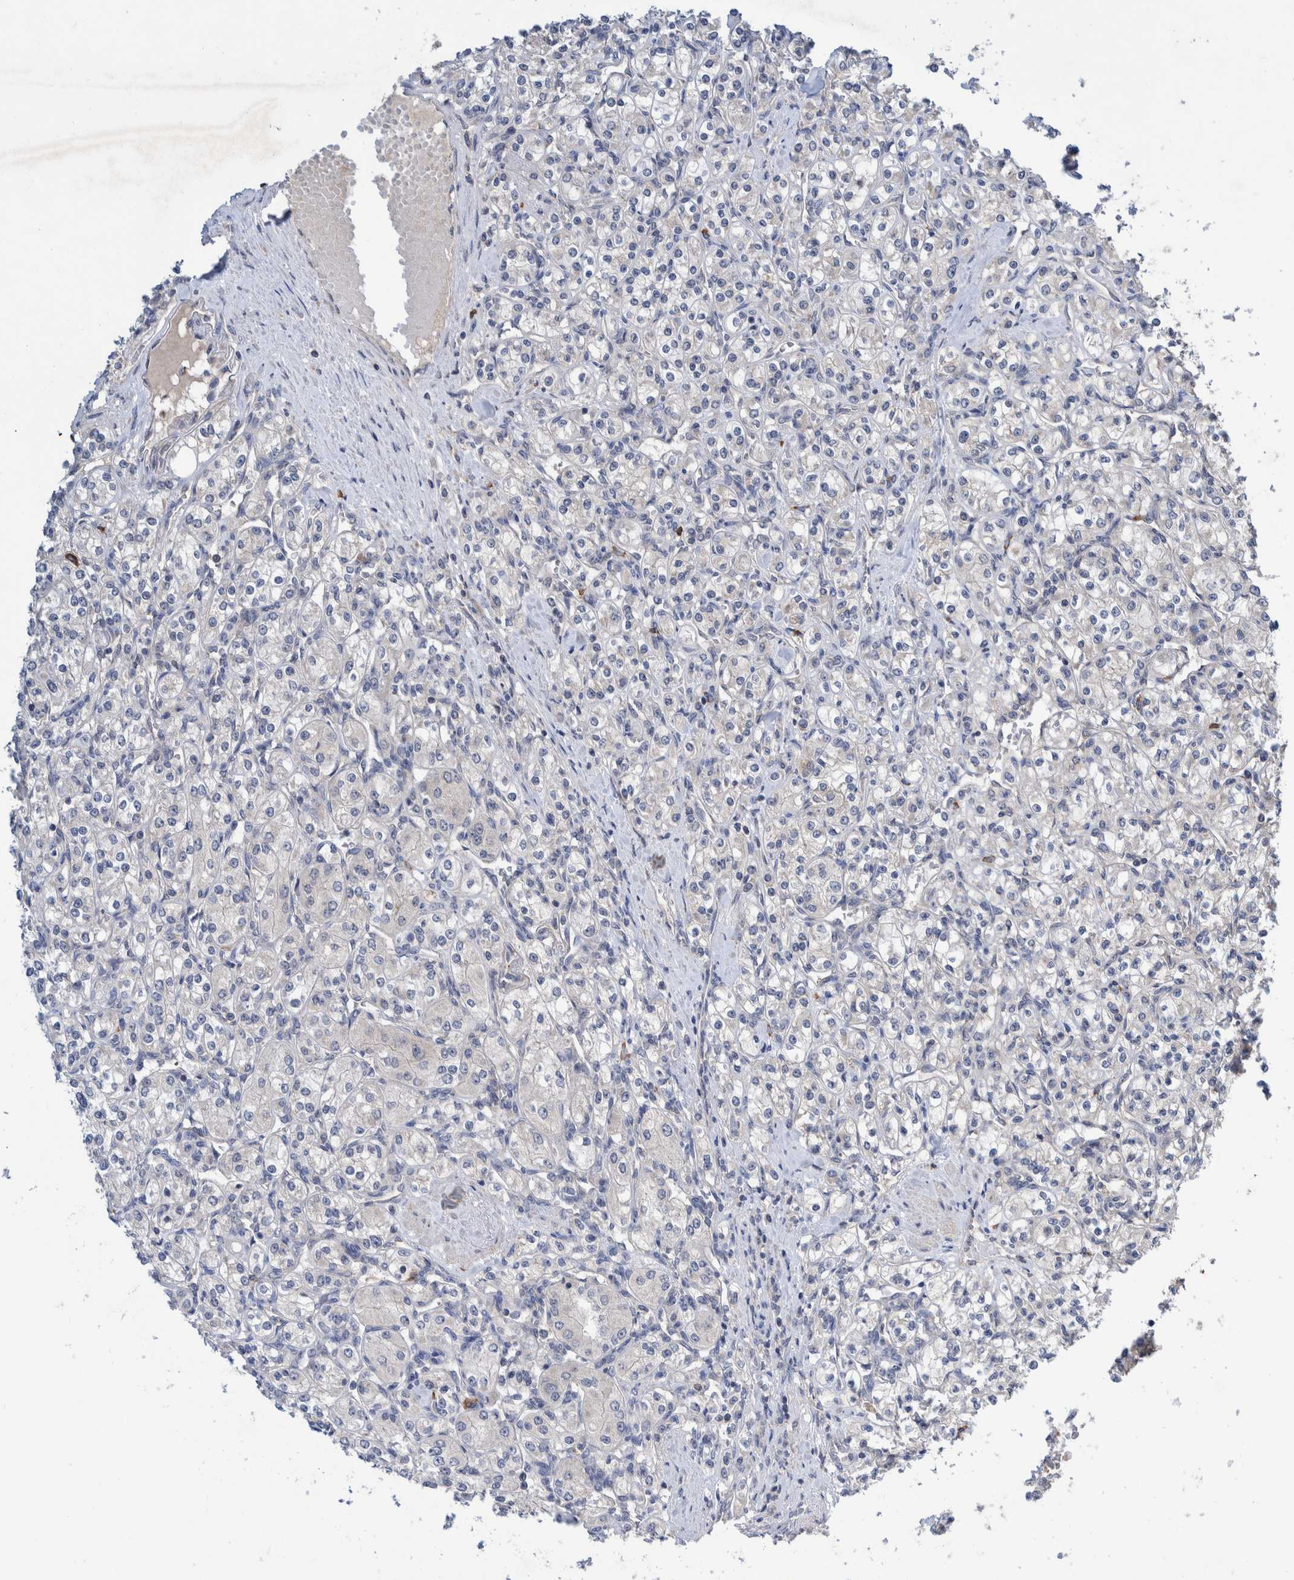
{"staining": {"intensity": "negative", "quantity": "none", "location": "none"}, "tissue": "renal cancer", "cell_type": "Tumor cells", "image_type": "cancer", "snomed": [{"axis": "morphology", "description": "Adenocarcinoma, NOS"}, {"axis": "topography", "description": "Kidney"}], "caption": "This micrograph is of renal cancer (adenocarcinoma) stained with immunohistochemistry to label a protein in brown with the nuclei are counter-stained blue. There is no positivity in tumor cells.", "gene": "PLPBP", "patient": {"sex": "male", "age": 77}}